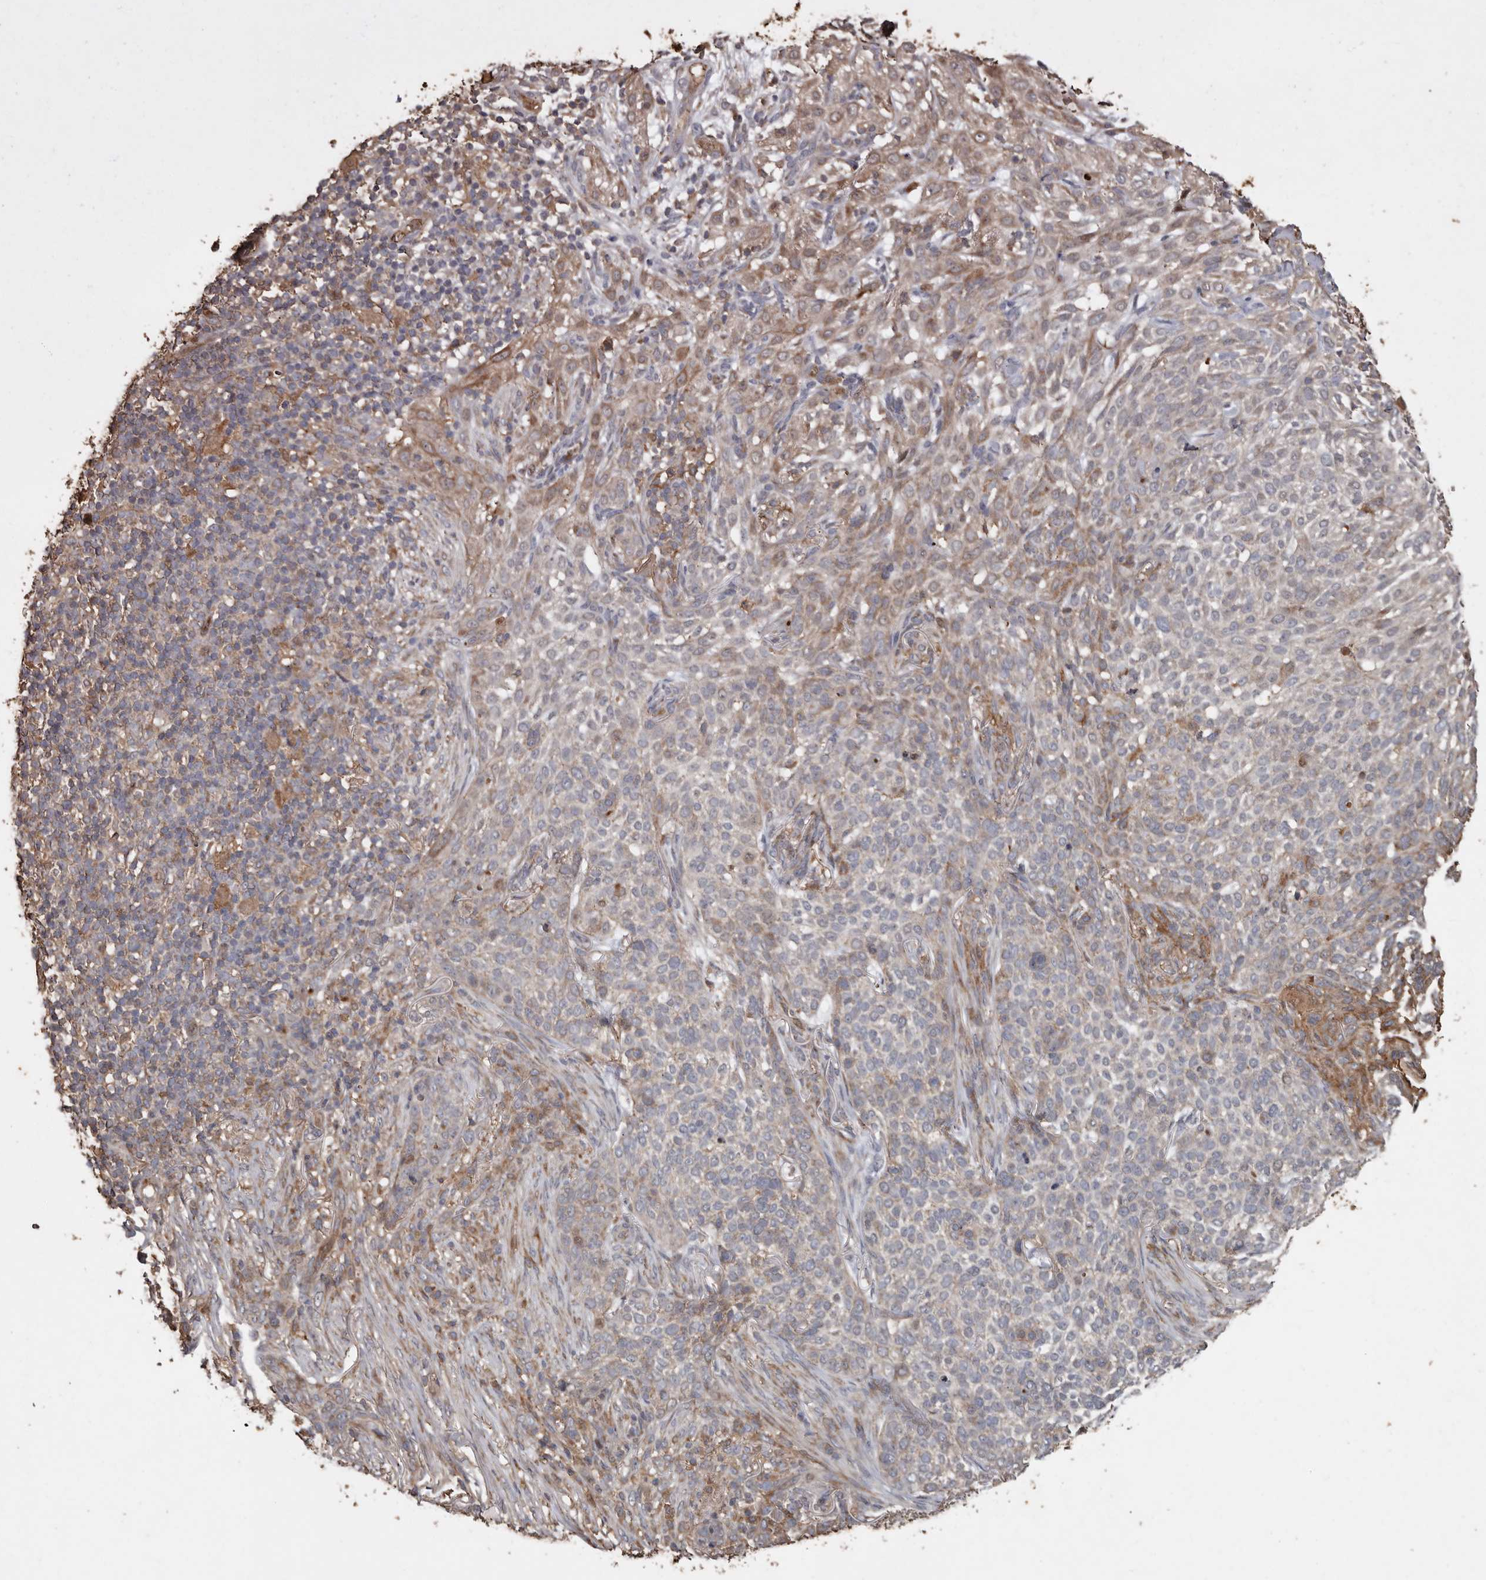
{"staining": {"intensity": "moderate", "quantity": "<25%", "location": "cytoplasmic/membranous"}, "tissue": "skin cancer", "cell_type": "Tumor cells", "image_type": "cancer", "snomed": [{"axis": "morphology", "description": "Basal cell carcinoma"}, {"axis": "topography", "description": "Skin"}], "caption": "Immunohistochemical staining of basal cell carcinoma (skin) exhibits low levels of moderate cytoplasmic/membranous protein expression in about <25% of tumor cells.", "gene": "RANBP17", "patient": {"sex": "female", "age": 64}}